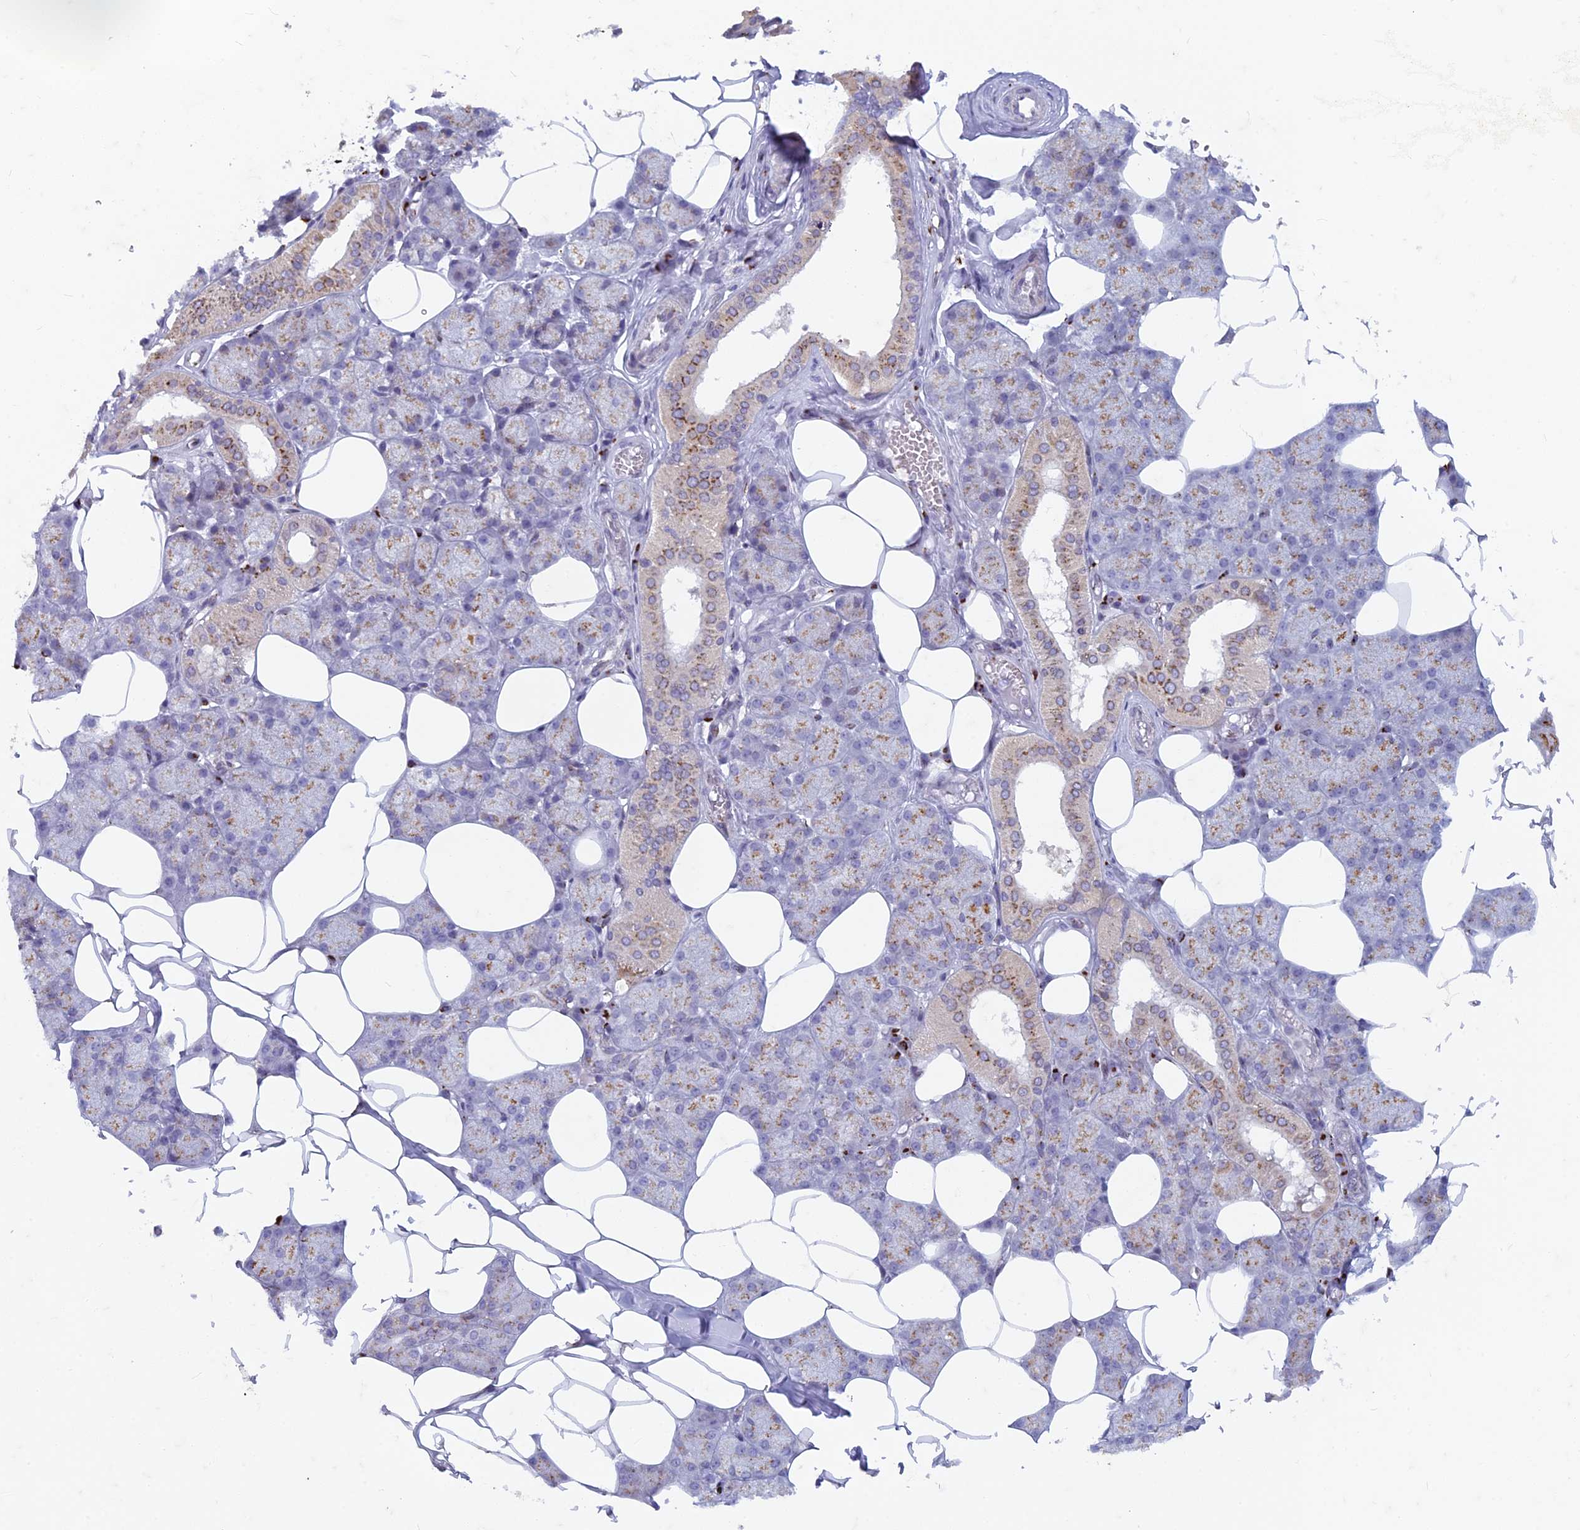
{"staining": {"intensity": "moderate", "quantity": "<25%", "location": "cytoplasmic/membranous"}, "tissue": "salivary gland", "cell_type": "Glandular cells", "image_type": "normal", "snomed": [{"axis": "morphology", "description": "Normal tissue, NOS"}, {"axis": "topography", "description": "Salivary gland"}], "caption": "Immunohistochemical staining of normal human salivary gland exhibits <25% levels of moderate cytoplasmic/membranous protein expression in about <25% of glandular cells. The staining is performed using DAB brown chromogen to label protein expression. The nuclei are counter-stained blue using hematoxylin.", "gene": "FAM3C", "patient": {"sex": "male", "age": 62}}